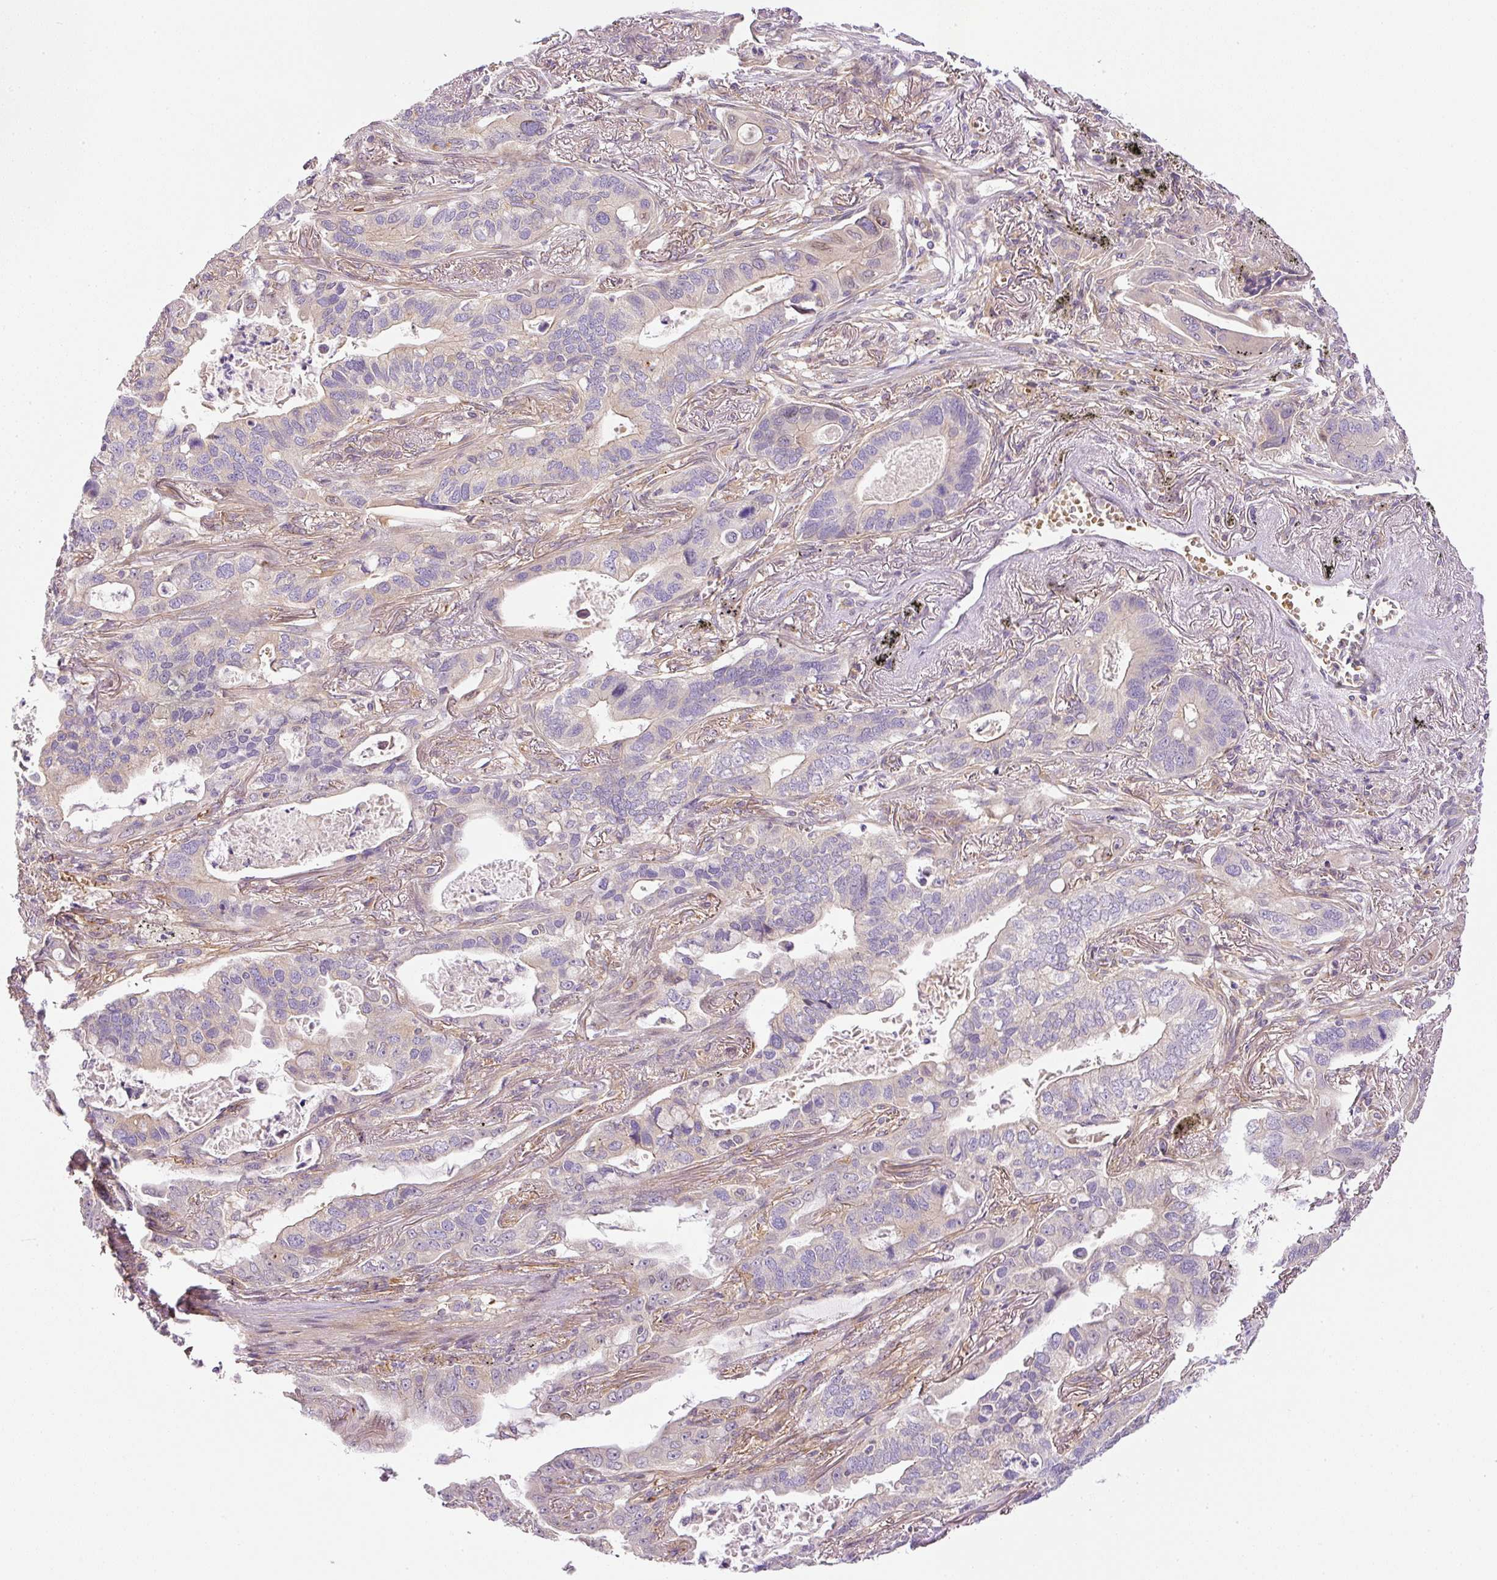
{"staining": {"intensity": "negative", "quantity": "none", "location": "none"}, "tissue": "lung cancer", "cell_type": "Tumor cells", "image_type": "cancer", "snomed": [{"axis": "morphology", "description": "Adenocarcinoma, NOS"}, {"axis": "topography", "description": "Lung"}], "caption": "The micrograph exhibits no significant staining in tumor cells of lung adenocarcinoma. (Stains: DAB (3,3'-diaminobenzidine) IHC with hematoxylin counter stain, Microscopy: brightfield microscopy at high magnification).", "gene": "TBC1D2B", "patient": {"sex": "male", "age": 67}}